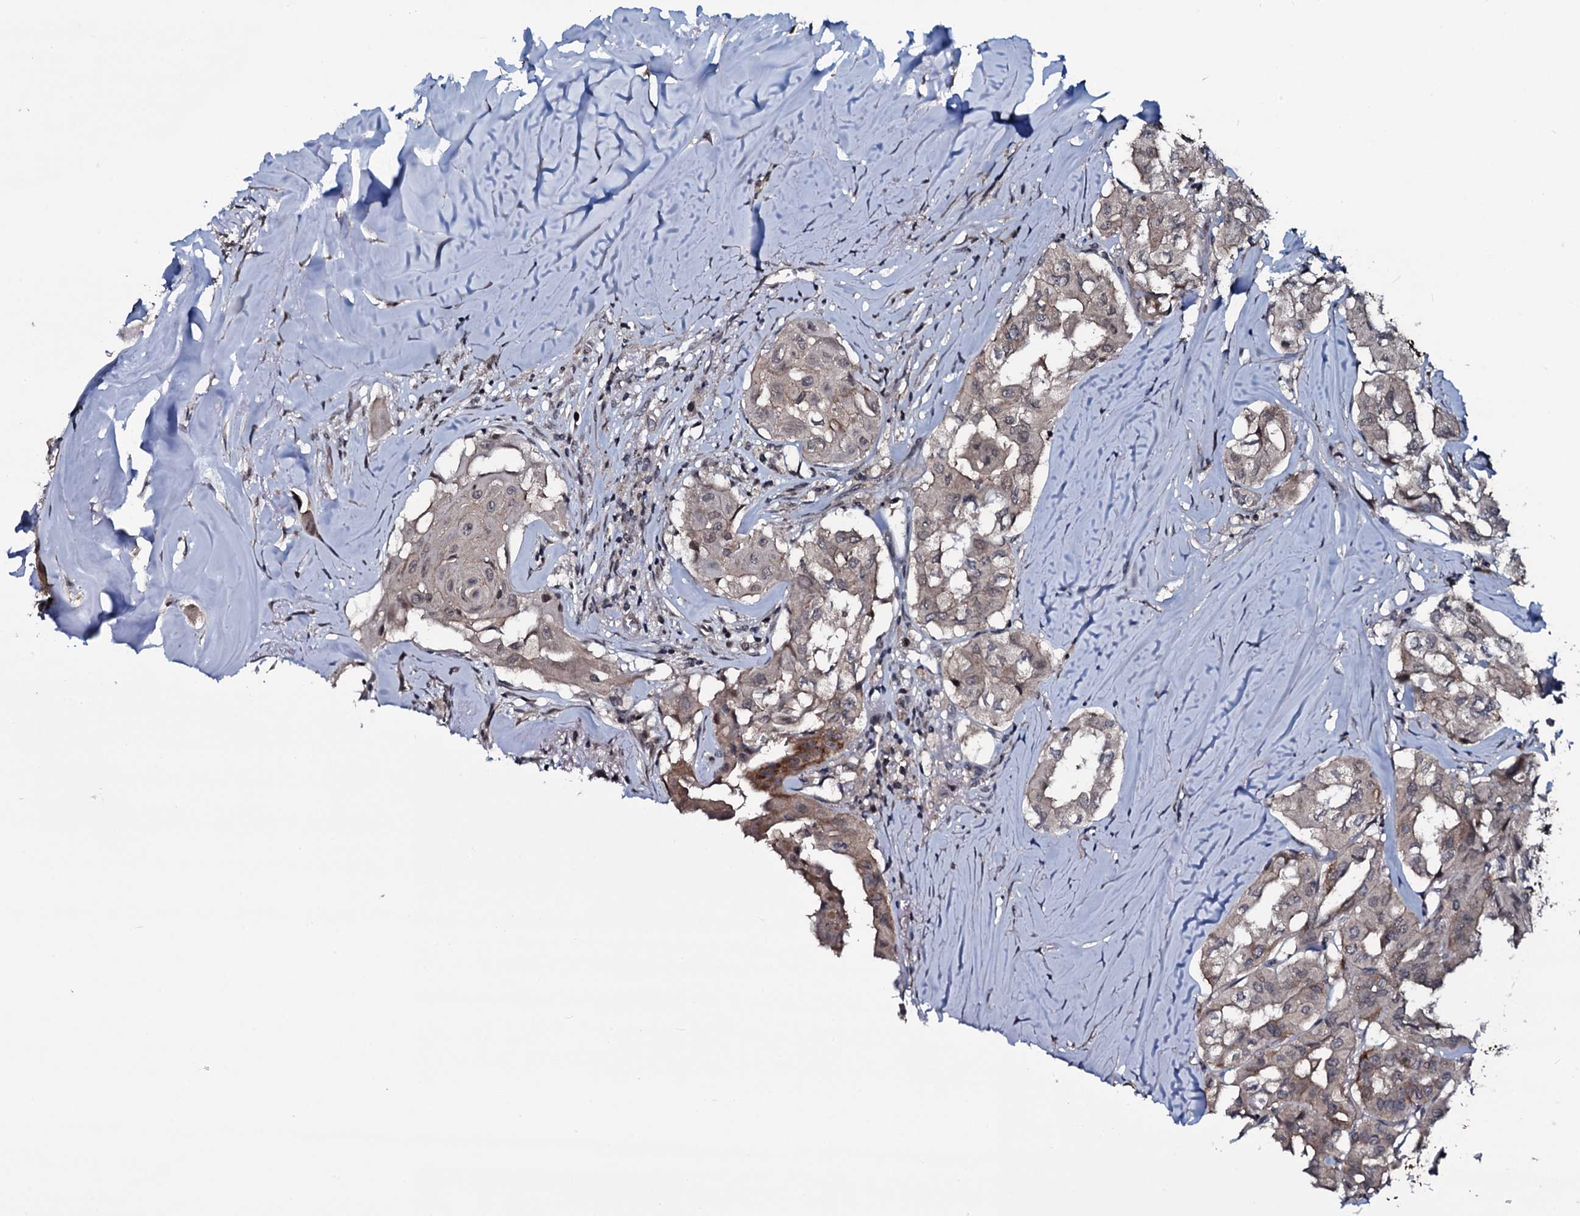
{"staining": {"intensity": "weak", "quantity": "25%-75%", "location": "cytoplasmic/membranous,nuclear"}, "tissue": "thyroid cancer", "cell_type": "Tumor cells", "image_type": "cancer", "snomed": [{"axis": "morphology", "description": "Papillary adenocarcinoma, NOS"}, {"axis": "topography", "description": "Thyroid gland"}], "caption": "Immunohistochemistry (IHC) of thyroid cancer (papillary adenocarcinoma) demonstrates low levels of weak cytoplasmic/membranous and nuclear expression in about 25%-75% of tumor cells. The staining was performed using DAB, with brown indicating positive protein expression. Nuclei are stained blue with hematoxylin.", "gene": "OGFOD2", "patient": {"sex": "female", "age": 59}}